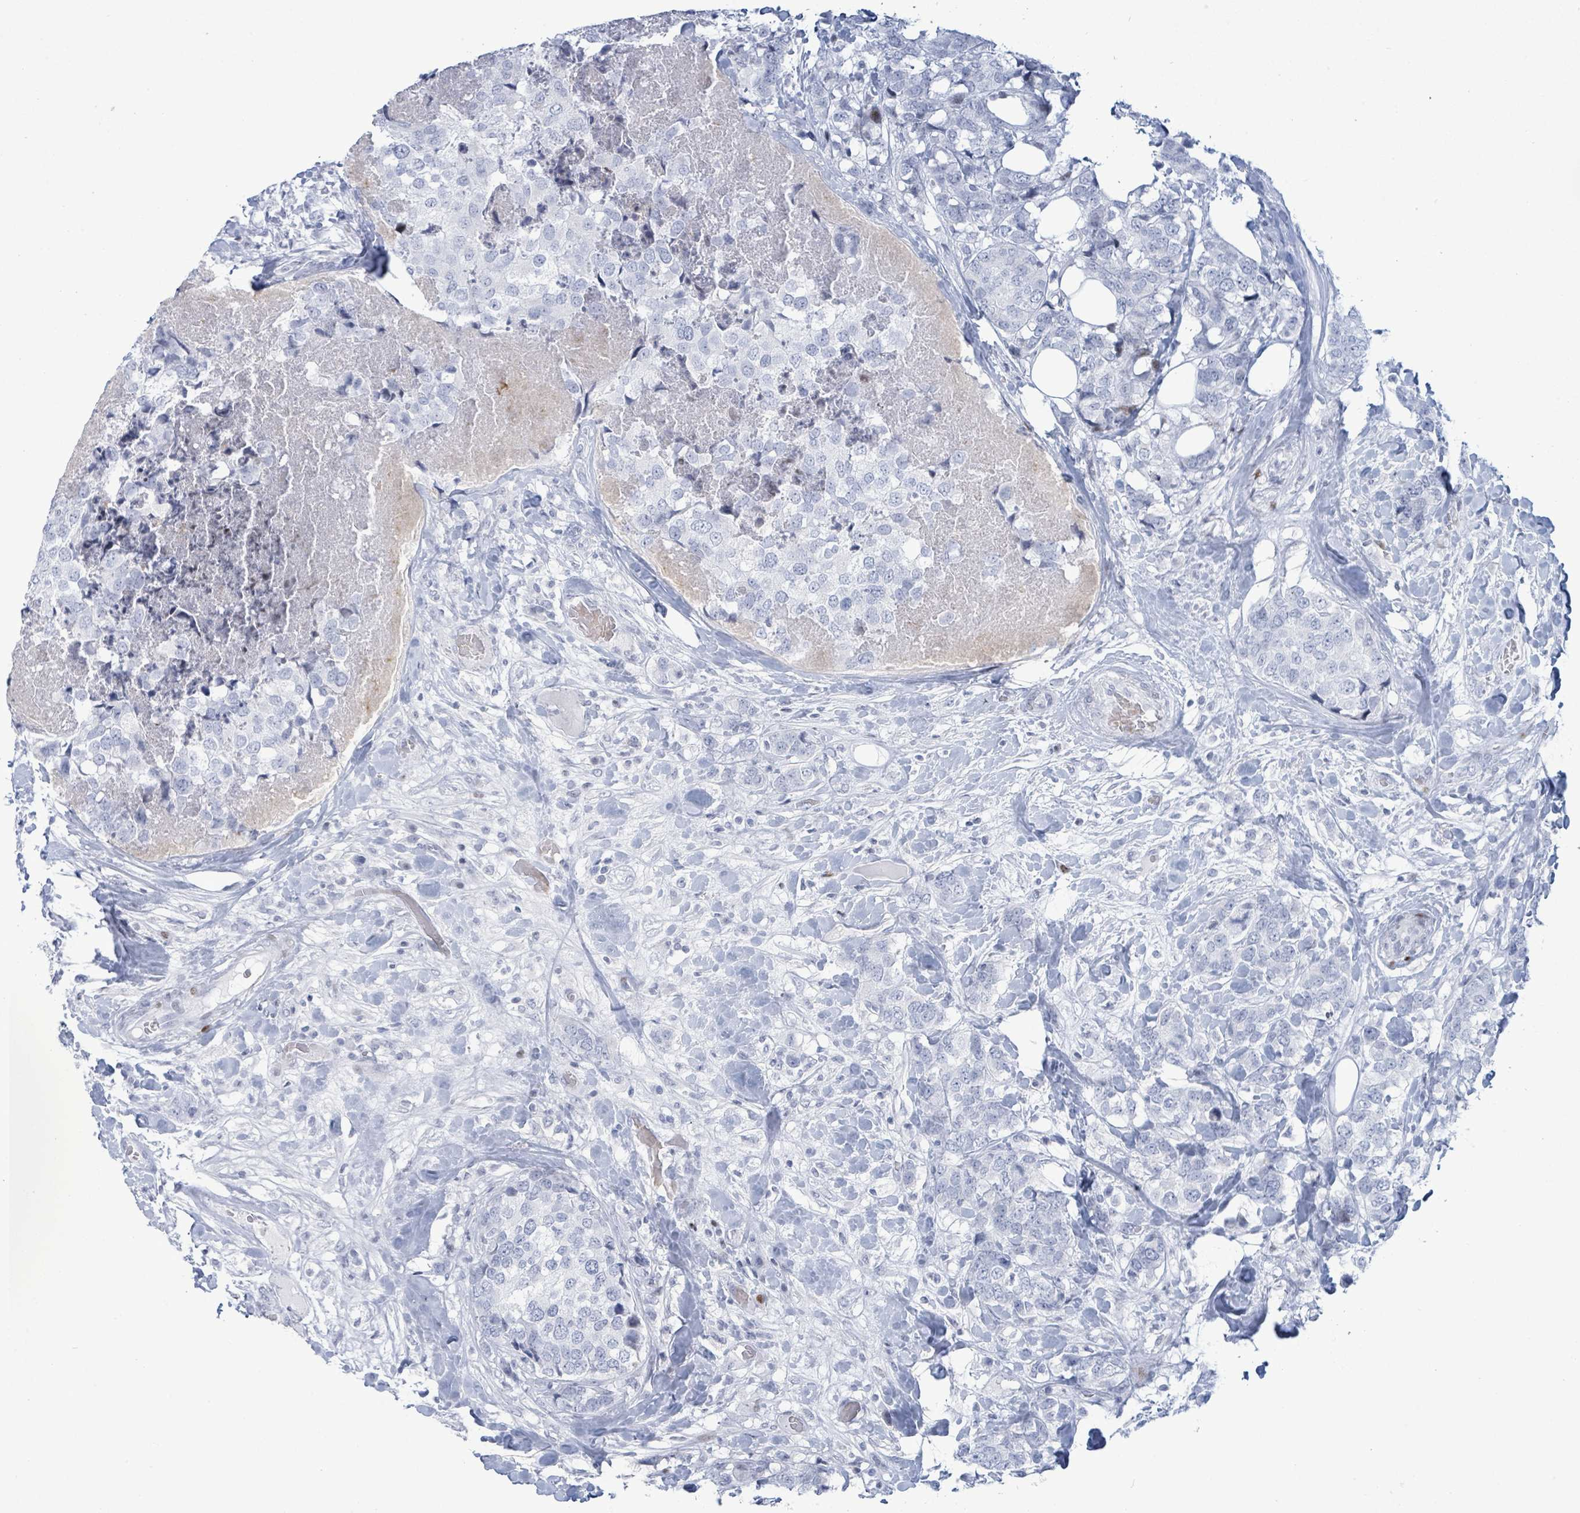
{"staining": {"intensity": "negative", "quantity": "none", "location": "none"}, "tissue": "breast cancer", "cell_type": "Tumor cells", "image_type": "cancer", "snomed": [{"axis": "morphology", "description": "Lobular carcinoma"}, {"axis": "topography", "description": "Breast"}], "caption": "Breast lobular carcinoma was stained to show a protein in brown. There is no significant staining in tumor cells.", "gene": "MALL", "patient": {"sex": "female", "age": 59}}